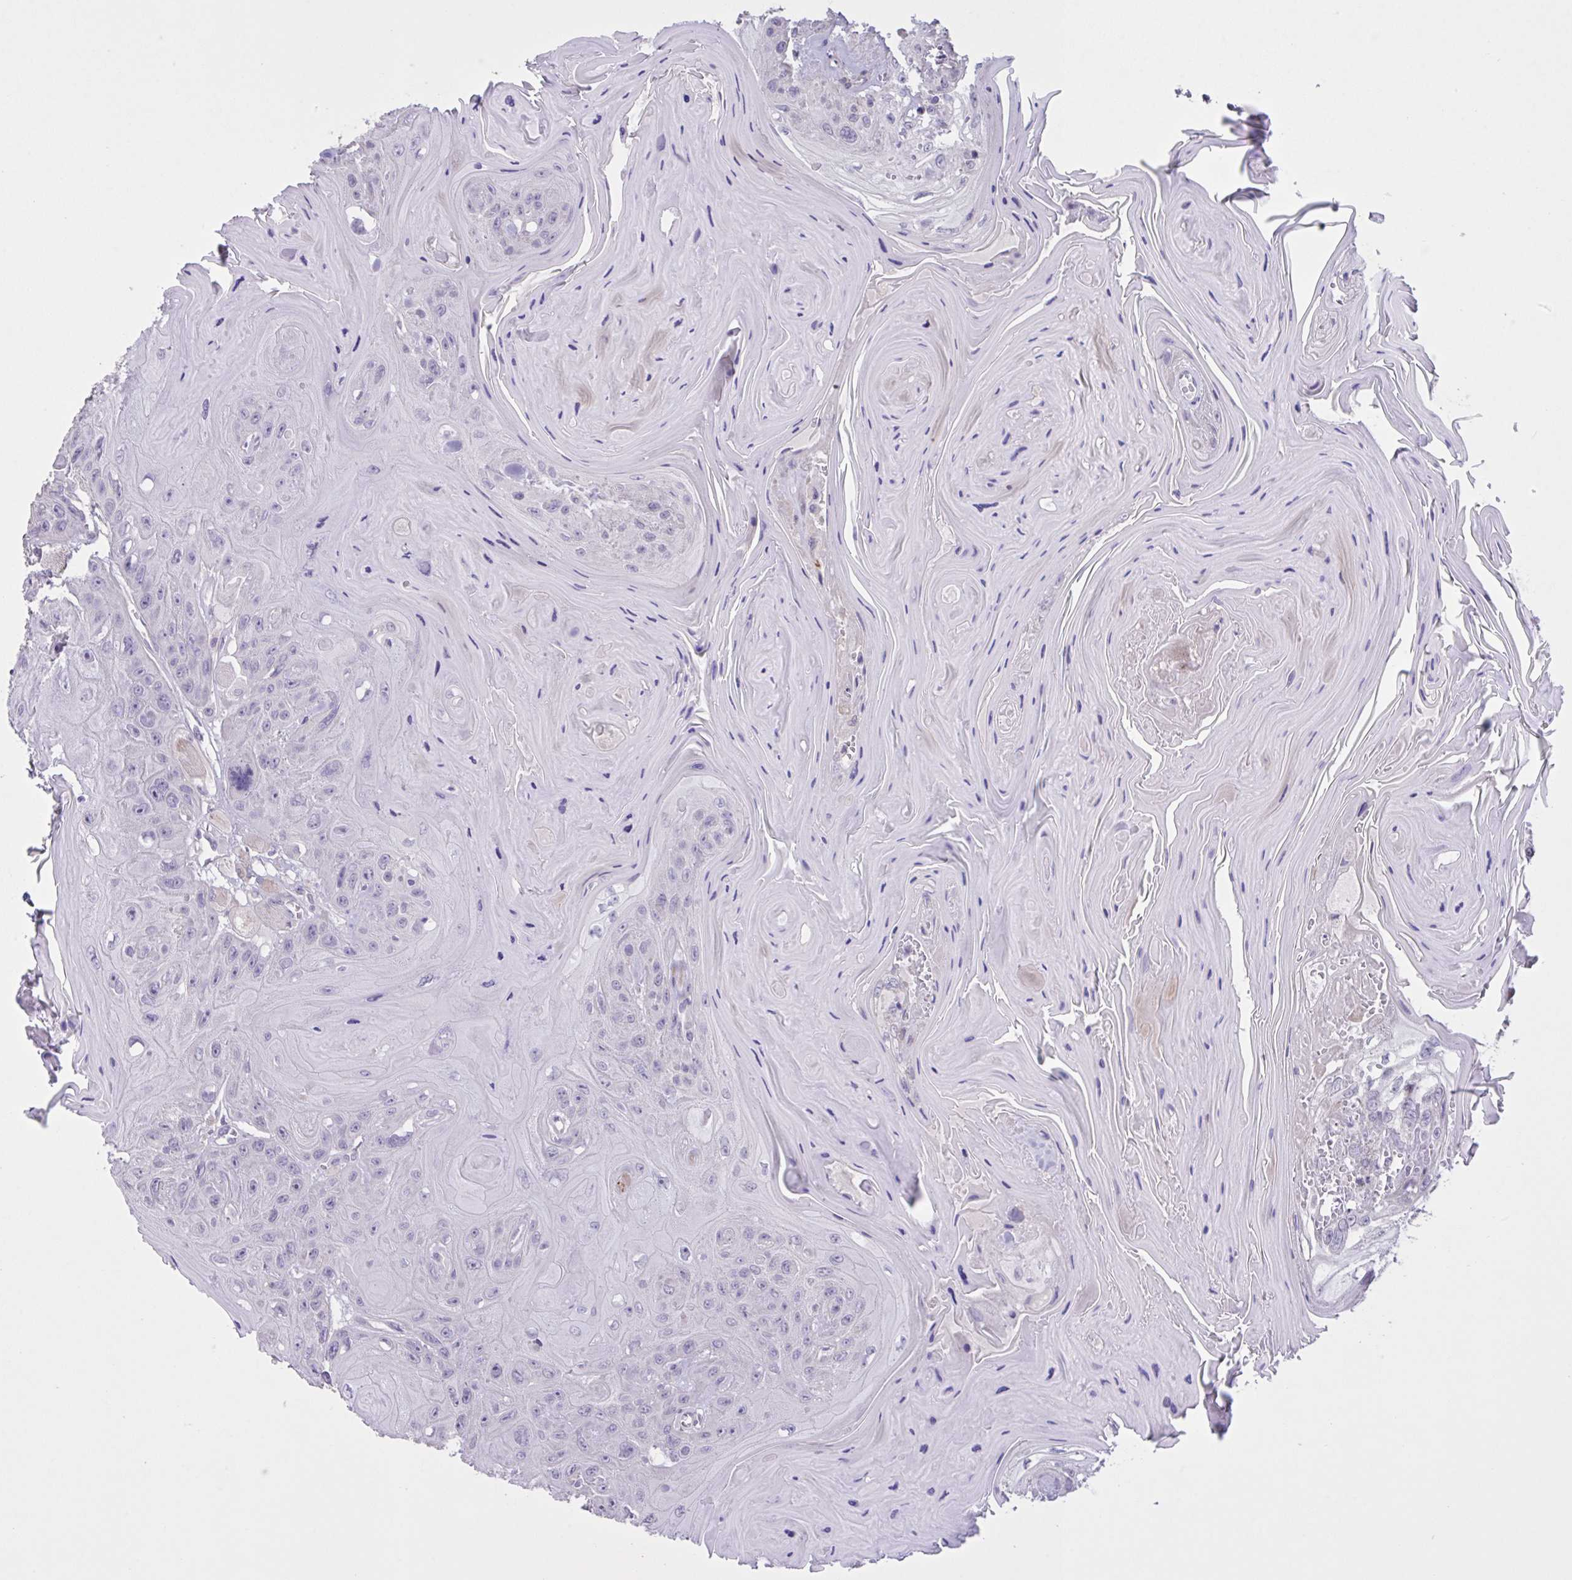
{"staining": {"intensity": "negative", "quantity": "none", "location": "none"}, "tissue": "head and neck cancer", "cell_type": "Tumor cells", "image_type": "cancer", "snomed": [{"axis": "morphology", "description": "Squamous cell carcinoma, NOS"}, {"axis": "topography", "description": "Head-Neck"}], "caption": "DAB (3,3'-diaminobenzidine) immunohistochemical staining of squamous cell carcinoma (head and neck) shows no significant positivity in tumor cells.", "gene": "MRGPRX2", "patient": {"sex": "female", "age": 59}}